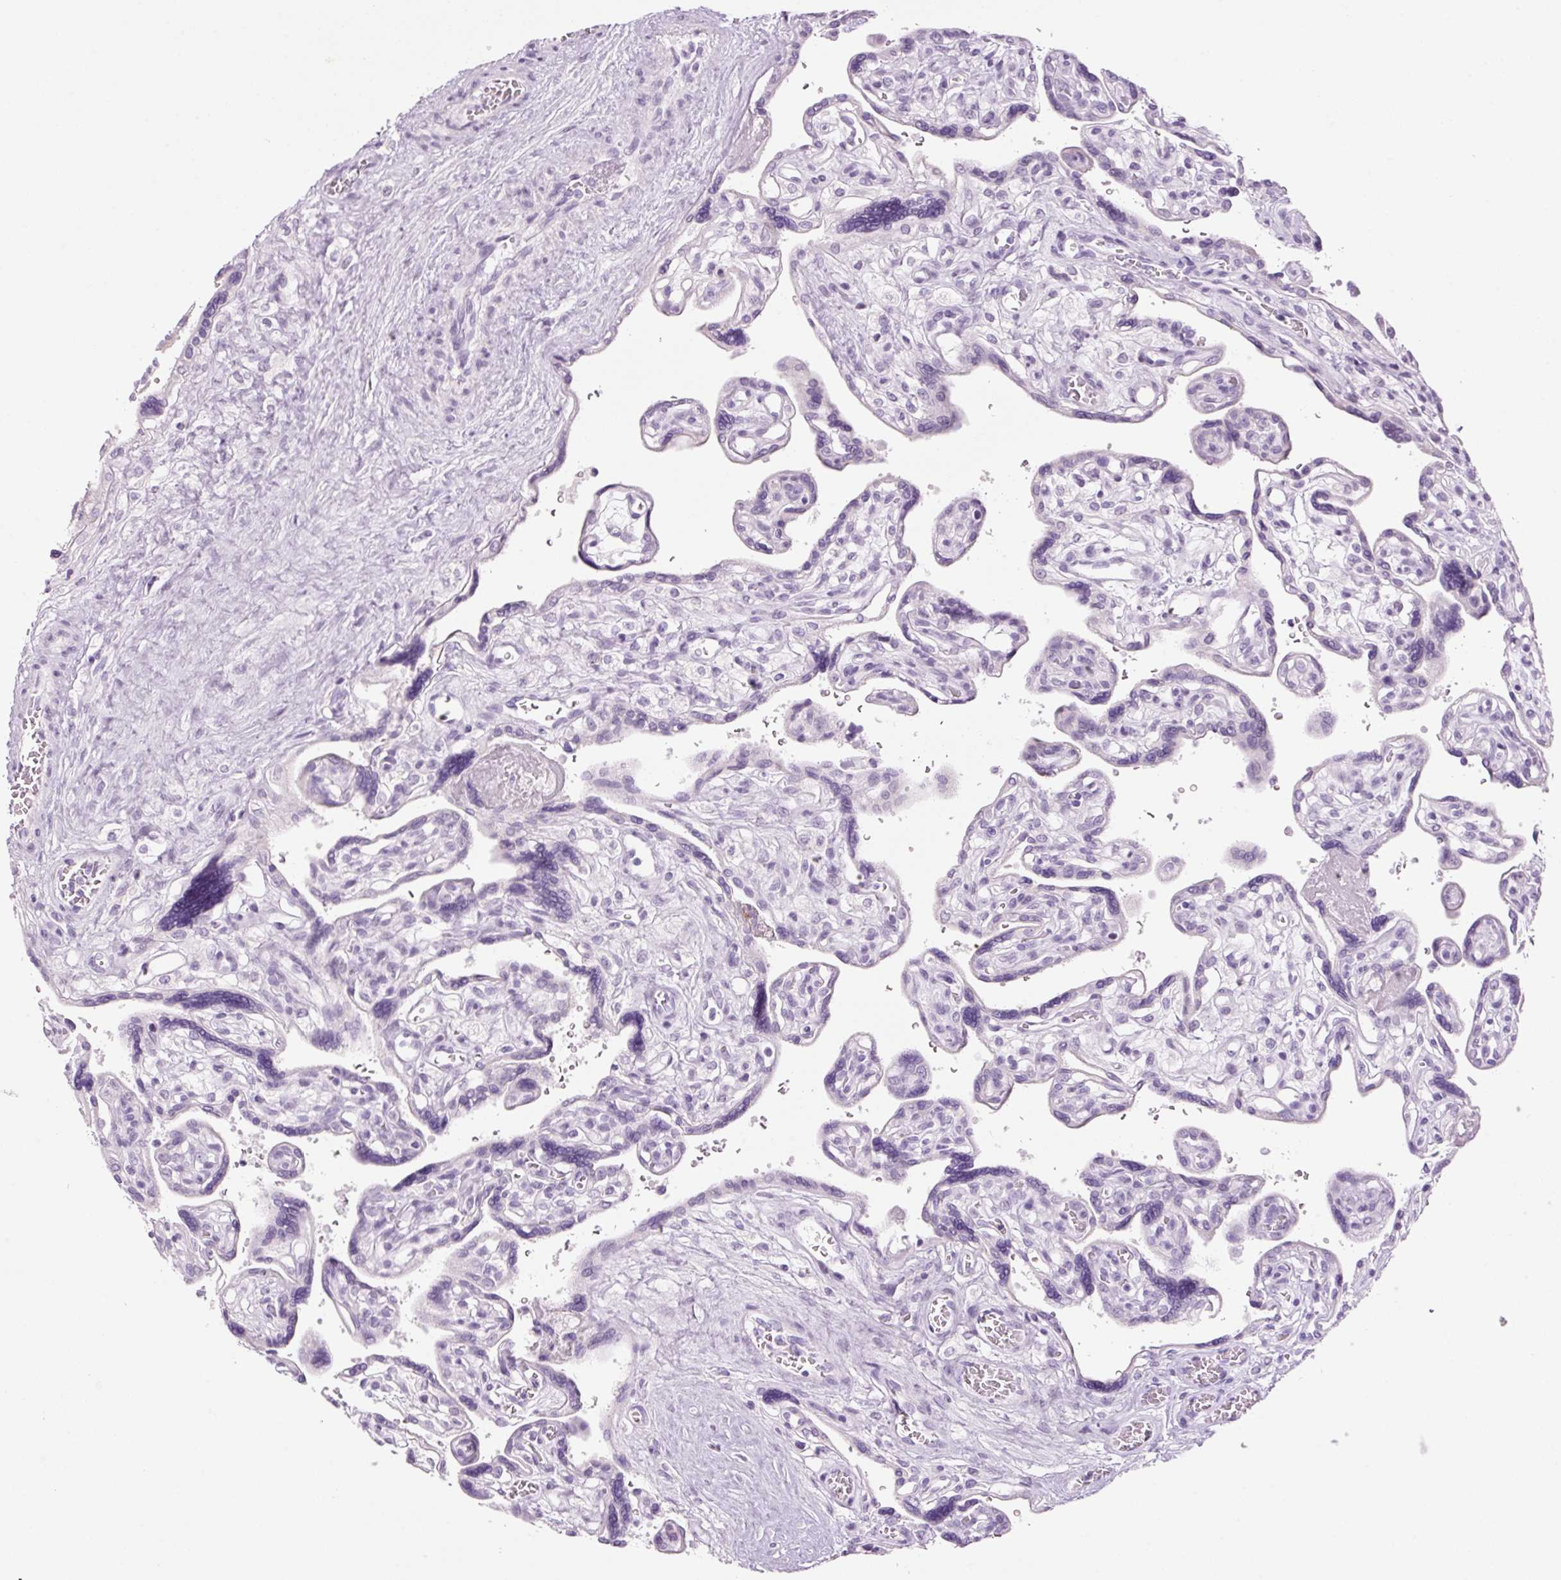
{"staining": {"intensity": "negative", "quantity": "none", "location": "none"}, "tissue": "placenta", "cell_type": "Decidual cells", "image_type": "normal", "snomed": [{"axis": "morphology", "description": "Normal tissue, NOS"}, {"axis": "topography", "description": "Placenta"}], "caption": "This is a image of IHC staining of benign placenta, which shows no expression in decidual cells.", "gene": "KLF1", "patient": {"sex": "female", "age": 39}}